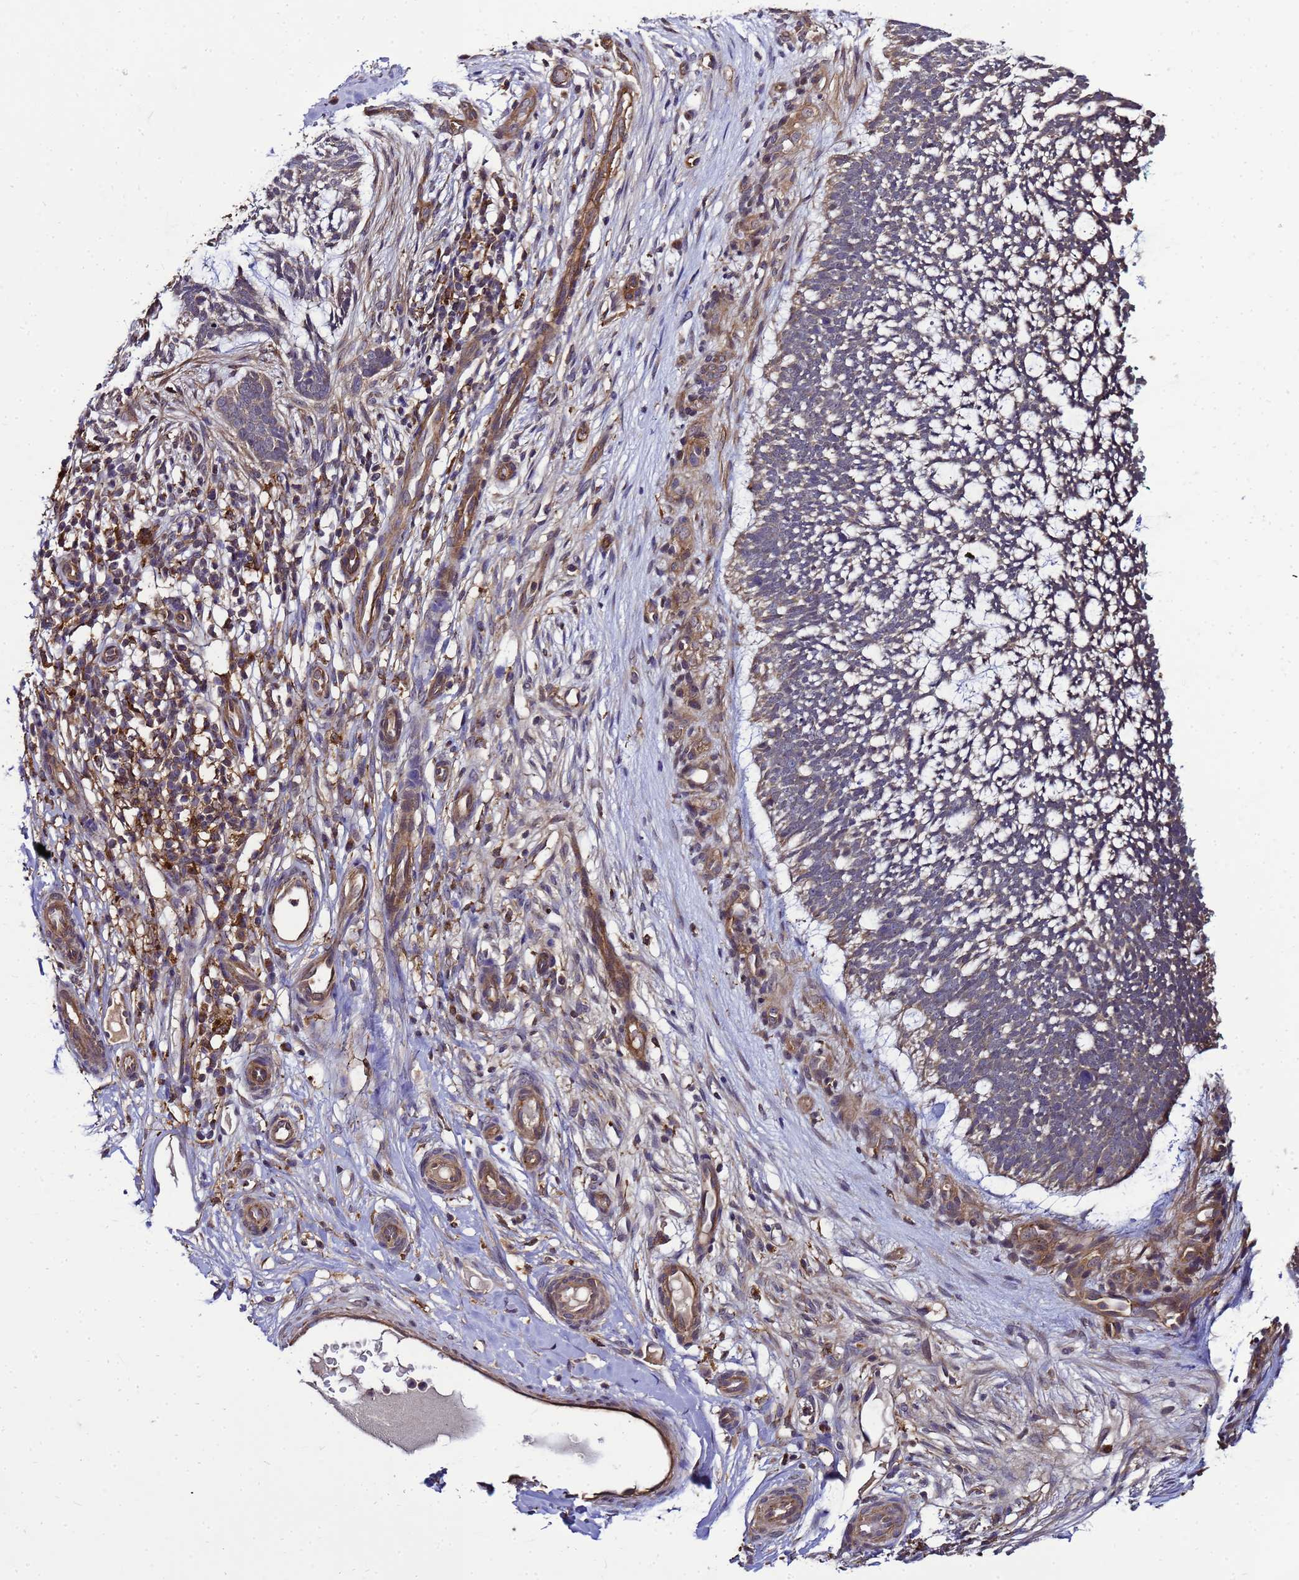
{"staining": {"intensity": "weak", "quantity": "<25%", "location": "cytoplasmic/membranous"}, "tissue": "skin cancer", "cell_type": "Tumor cells", "image_type": "cancer", "snomed": [{"axis": "morphology", "description": "Basal cell carcinoma"}, {"axis": "topography", "description": "Skin"}], "caption": "Tumor cells are negative for brown protein staining in skin cancer (basal cell carcinoma). (Brightfield microscopy of DAB (3,3'-diaminobenzidine) immunohistochemistry at high magnification).", "gene": "TRABD", "patient": {"sex": "male", "age": 88}}